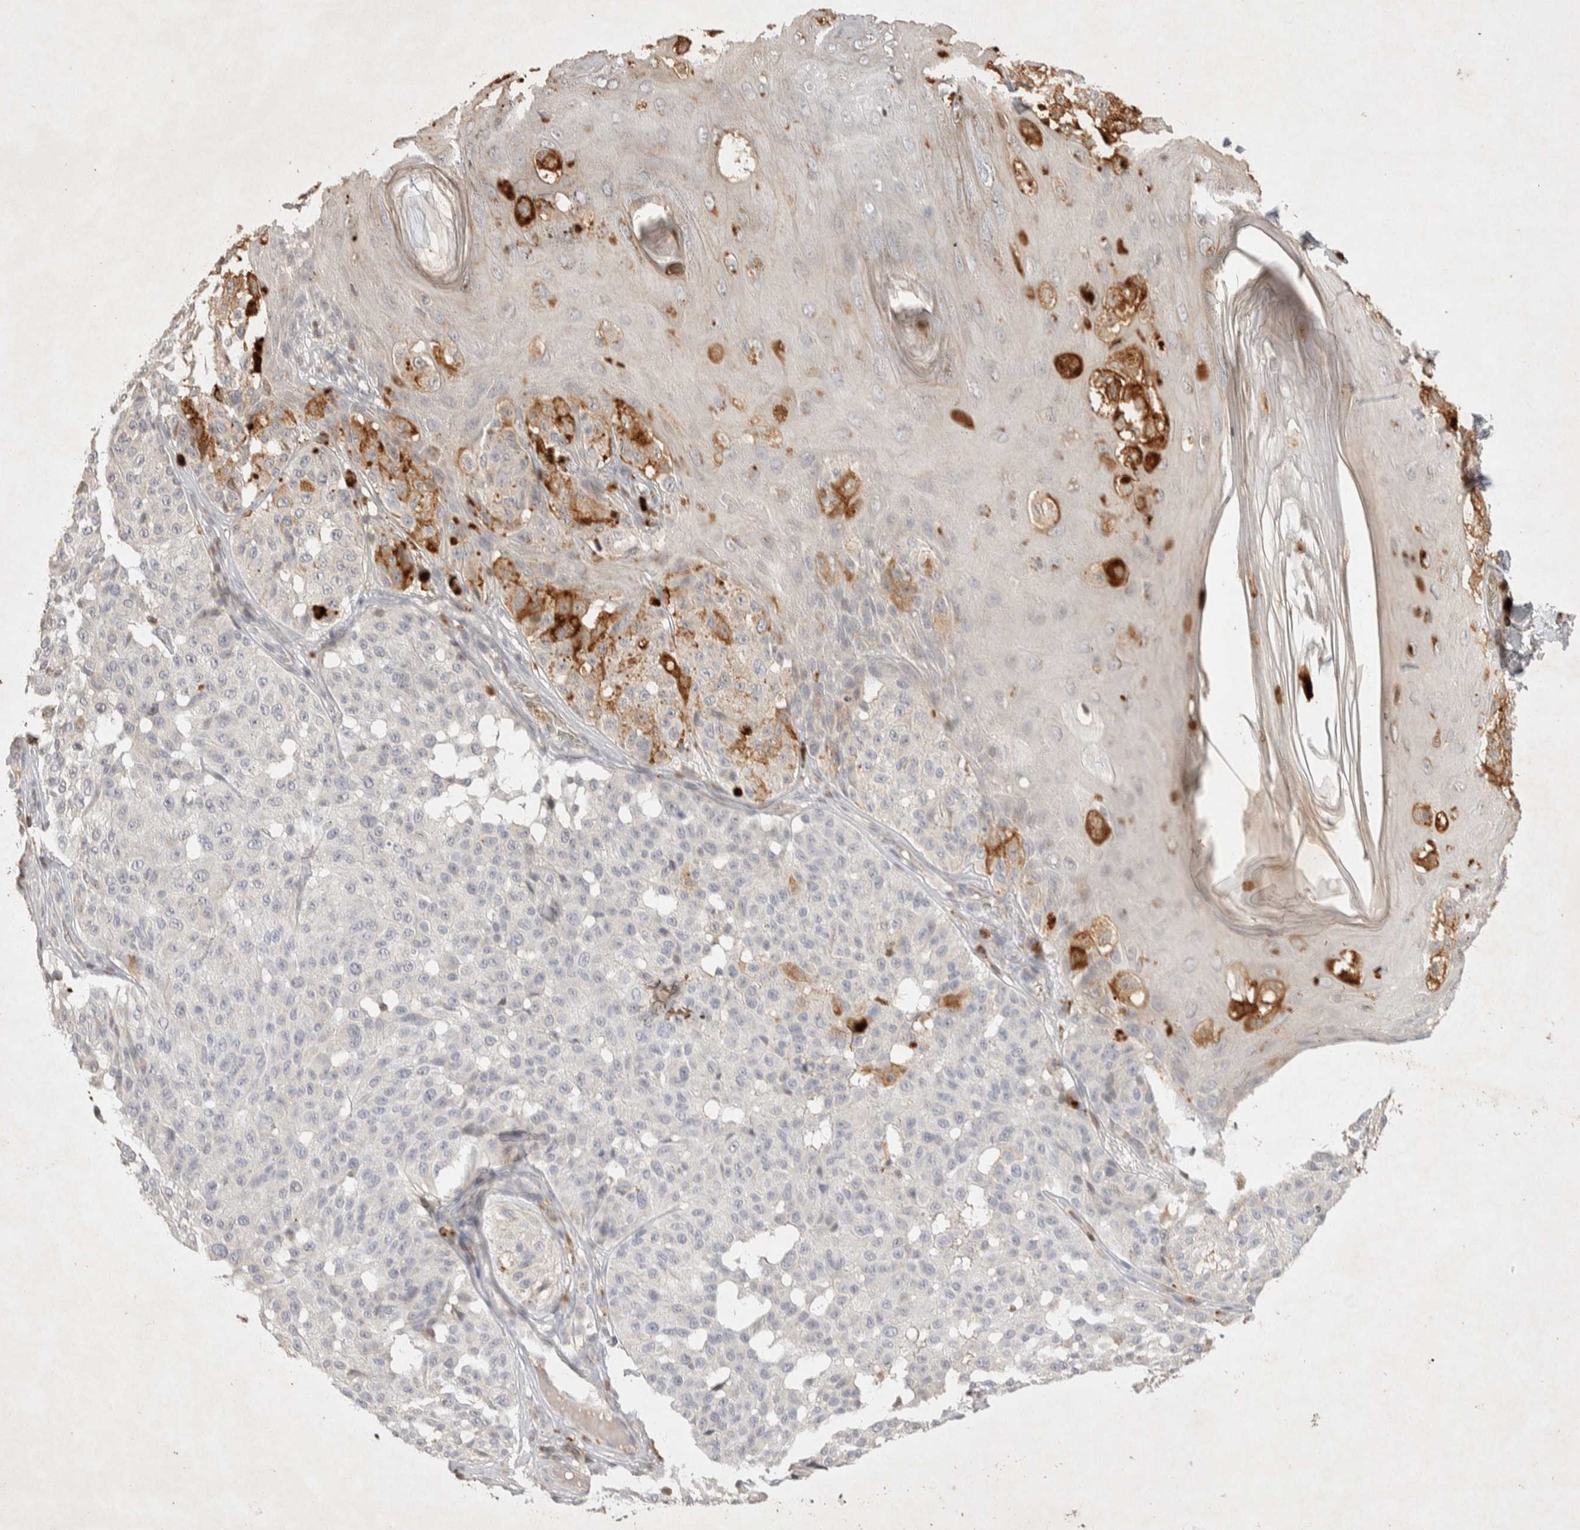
{"staining": {"intensity": "negative", "quantity": "none", "location": "none"}, "tissue": "melanoma", "cell_type": "Tumor cells", "image_type": "cancer", "snomed": [{"axis": "morphology", "description": "Malignant melanoma, NOS"}, {"axis": "topography", "description": "Skin"}], "caption": "The histopathology image displays no significant staining in tumor cells of malignant melanoma. (Brightfield microscopy of DAB immunohistochemistry at high magnification).", "gene": "RAC2", "patient": {"sex": "female", "age": 46}}